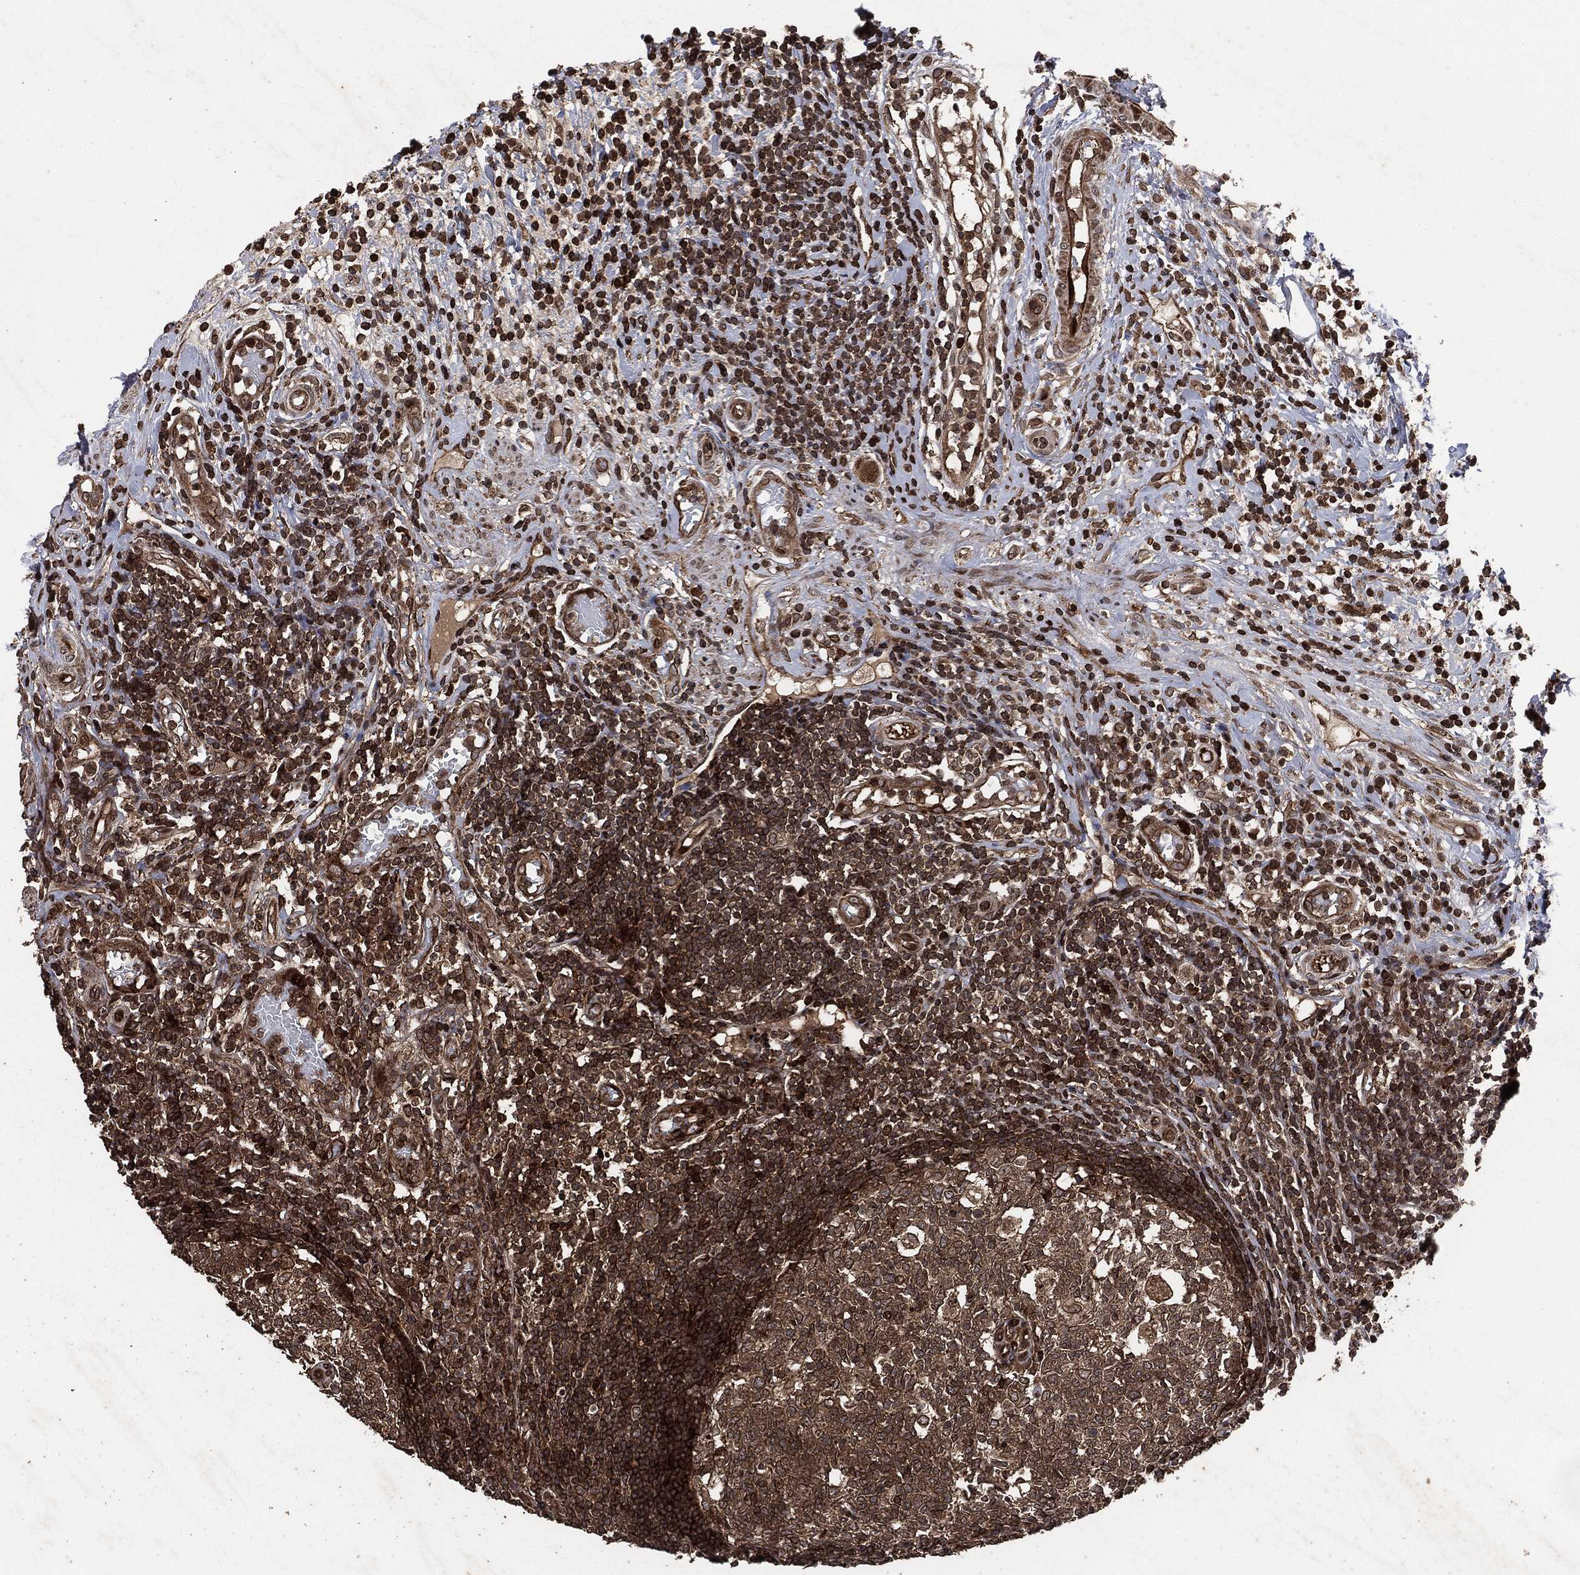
{"staining": {"intensity": "strong", "quantity": "25%-75%", "location": "cytoplasmic/membranous"}, "tissue": "appendix", "cell_type": "Glandular cells", "image_type": "normal", "snomed": [{"axis": "morphology", "description": "Normal tissue, NOS"}, {"axis": "morphology", "description": "Inflammation, NOS"}, {"axis": "topography", "description": "Appendix"}], "caption": "An IHC micrograph of normal tissue is shown. Protein staining in brown labels strong cytoplasmic/membranous positivity in appendix within glandular cells. The protein is stained brown, and the nuclei are stained in blue (DAB IHC with brightfield microscopy, high magnification).", "gene": "IFIT1", "patient": {"sex": "male", "age": 16}}